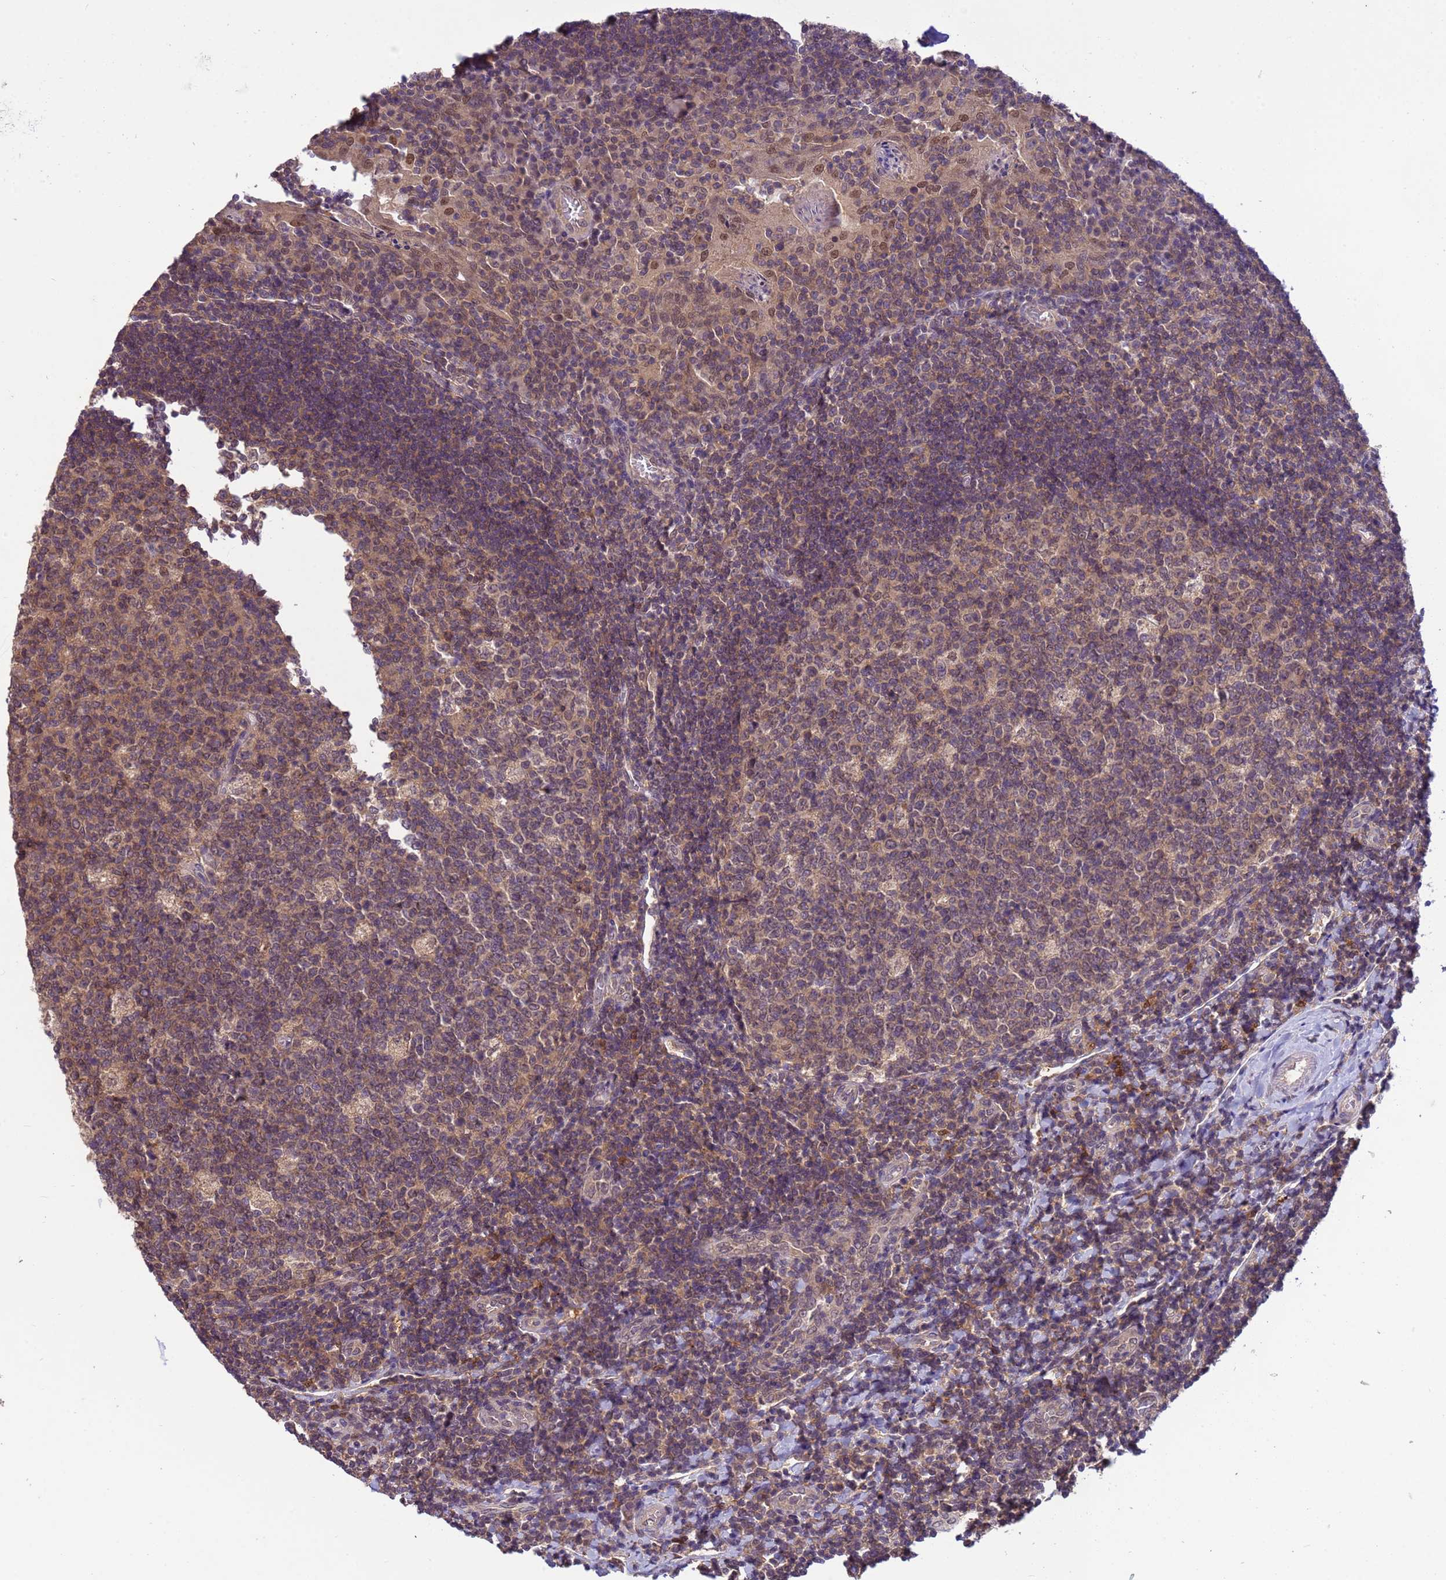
{"staining": {"intensity": "weak", "quantity": ">75%", "location": "cytoplasmic/membranous,nuclear"}, "tissue": "tonsil", "cell_type": "Germinal center cells", "image_type": "normal", "snomed": [{"axis": "morphology", "description": "Normal tissue, NOS"}, {"axis": "topography", "description": "Tonsil"}], "caption": "This image reveals immunohistochemistry (IHC) staining of unremarkable tonsil, with low weak cytoplasmic/membranous,nuclear staining in about >75% of germinal center cells.", "gene": "NPEPPS", "patient": {"sex": "male", "age": 17}}